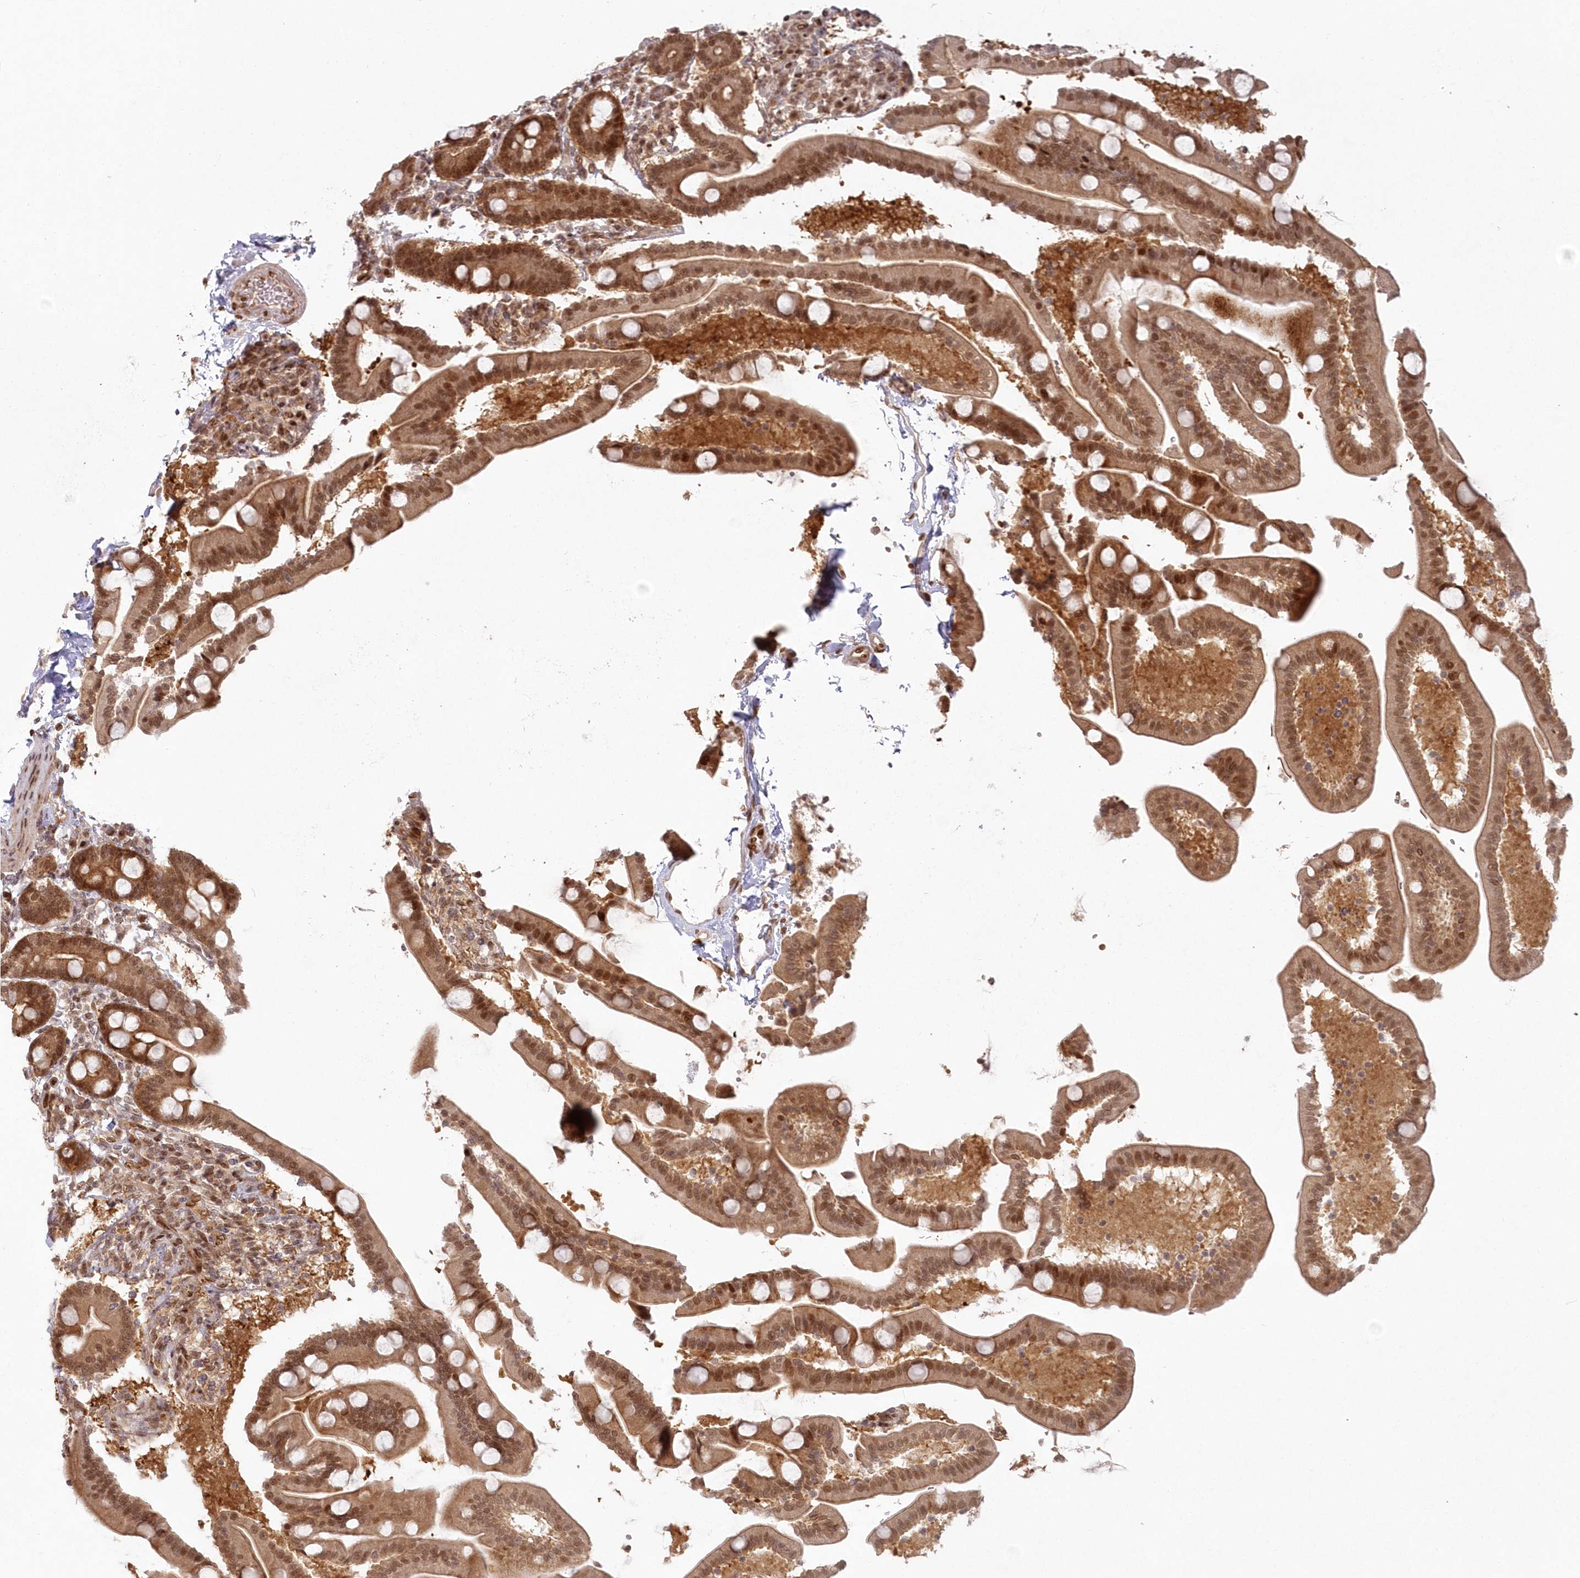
{"staining": {"intensity": "strong", "quantity": ">75%", "location": "cytoplasmic/membranous,nuclear"}, "tissue": "duodenum", "cell_type": "Glandular cells", "image_type": "normal", "snomed": [{"axis": "morphology", "description": "Normal tissue, NOS"}, {"axis": "topography", "description": "Duodenum"}], "caption": "Immunohistochemical staining of unremarkable duodenum exhibits strong cytoplasmic/membranous,nuclear protein expression in about >75% of glandular cells.", "gene": "TOGARAM2", "patient": {"sex": "male", "age": 54}}